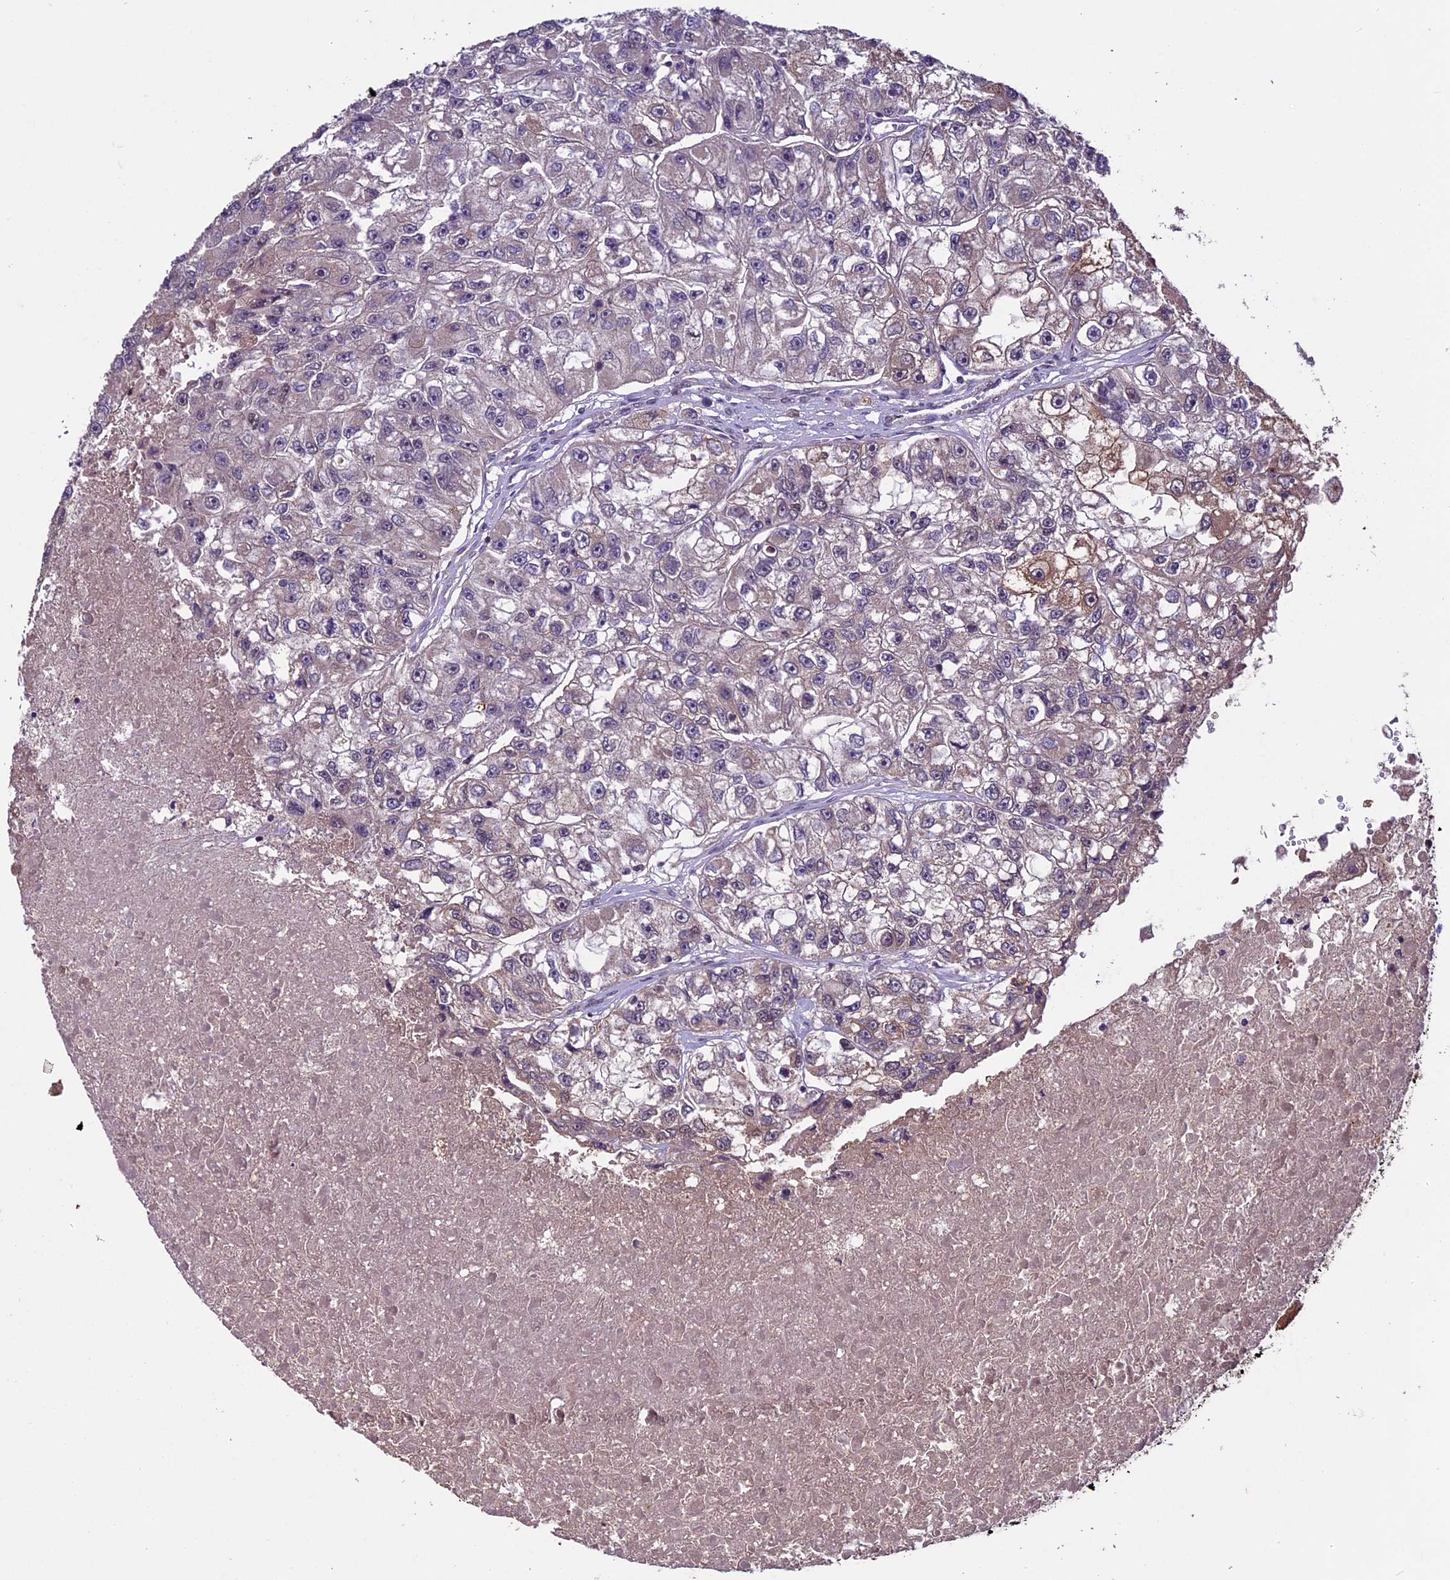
{"staining": {"intensity": "negative", "quantity": "none", "location": "none"}, "tissue": "renal cancer", "cell_type": "Tumor cells", "image_type": "cancer", "snomed": [{"axis": "morphology", "description": "Adenocarcinoma, NOS"}, {"axis": "topography", "description": "Kidney"}], "caption": "Tumor cells show no significant positivity in renal cancer.", "gene": "C3orf70", "patient": {"sex": "male", "age": 63}}